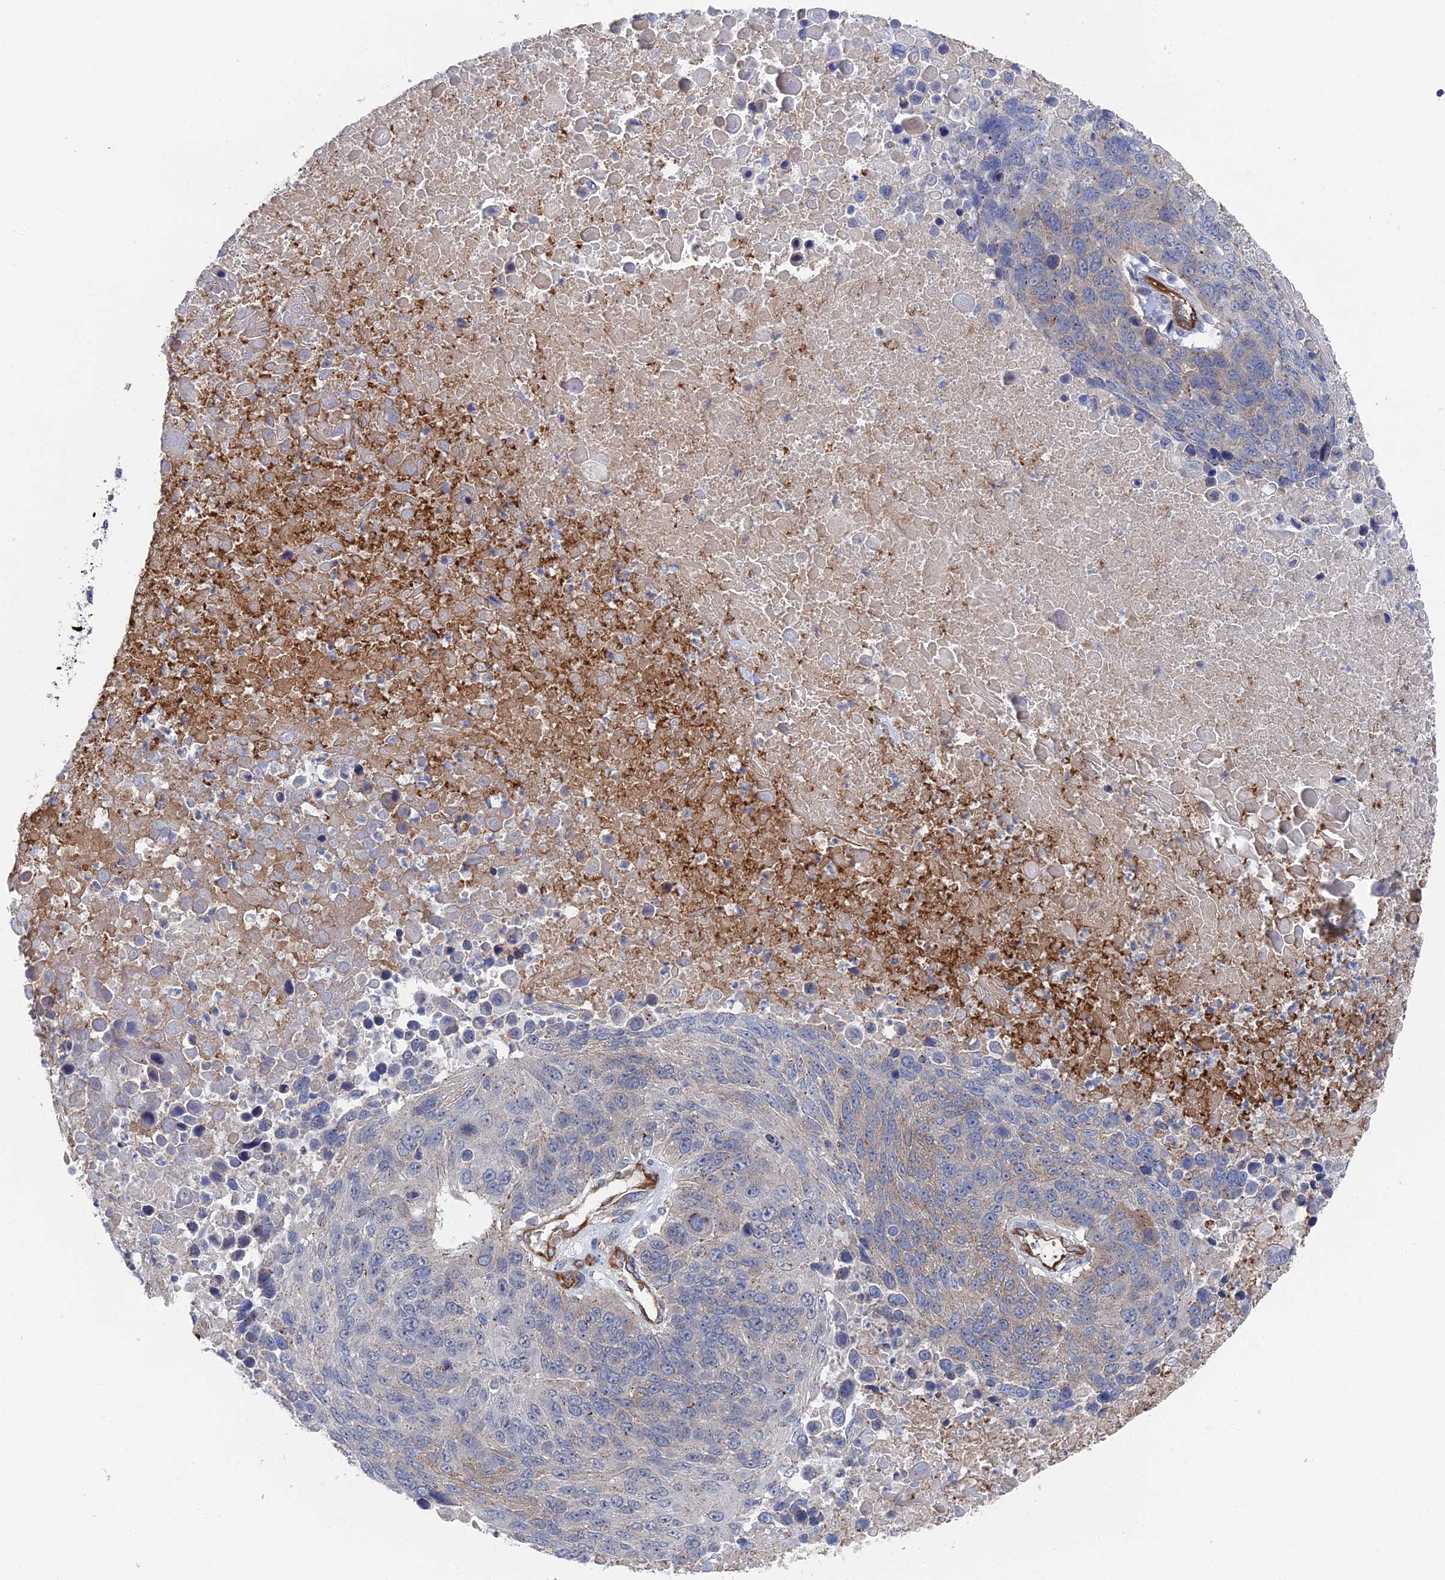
{"staining": {"intensity": "weak", "quantity": "<25%", "location": "cytoplasmic/membranous"}, "tissue": "lung cancer", "cell_type": "Tumor cells", "image_type": "cancer", "snomed": [{"axis": "morphology", "description": "Normal tissue, NOS"}, {"axis": "morphology", "description": "Squamous cell carcinoma, NOS"}, {"axis": "topography", "description": "Lymph node"}, {"axis": "topography", "description": "Lung"}], "caption": "This is a histopathology image of immunohistochemistry staining of lung cancer, which shows no positivity in tumor cells.", "gene": "ARAP3", "patient": {"sex": "male", "age": 66}}